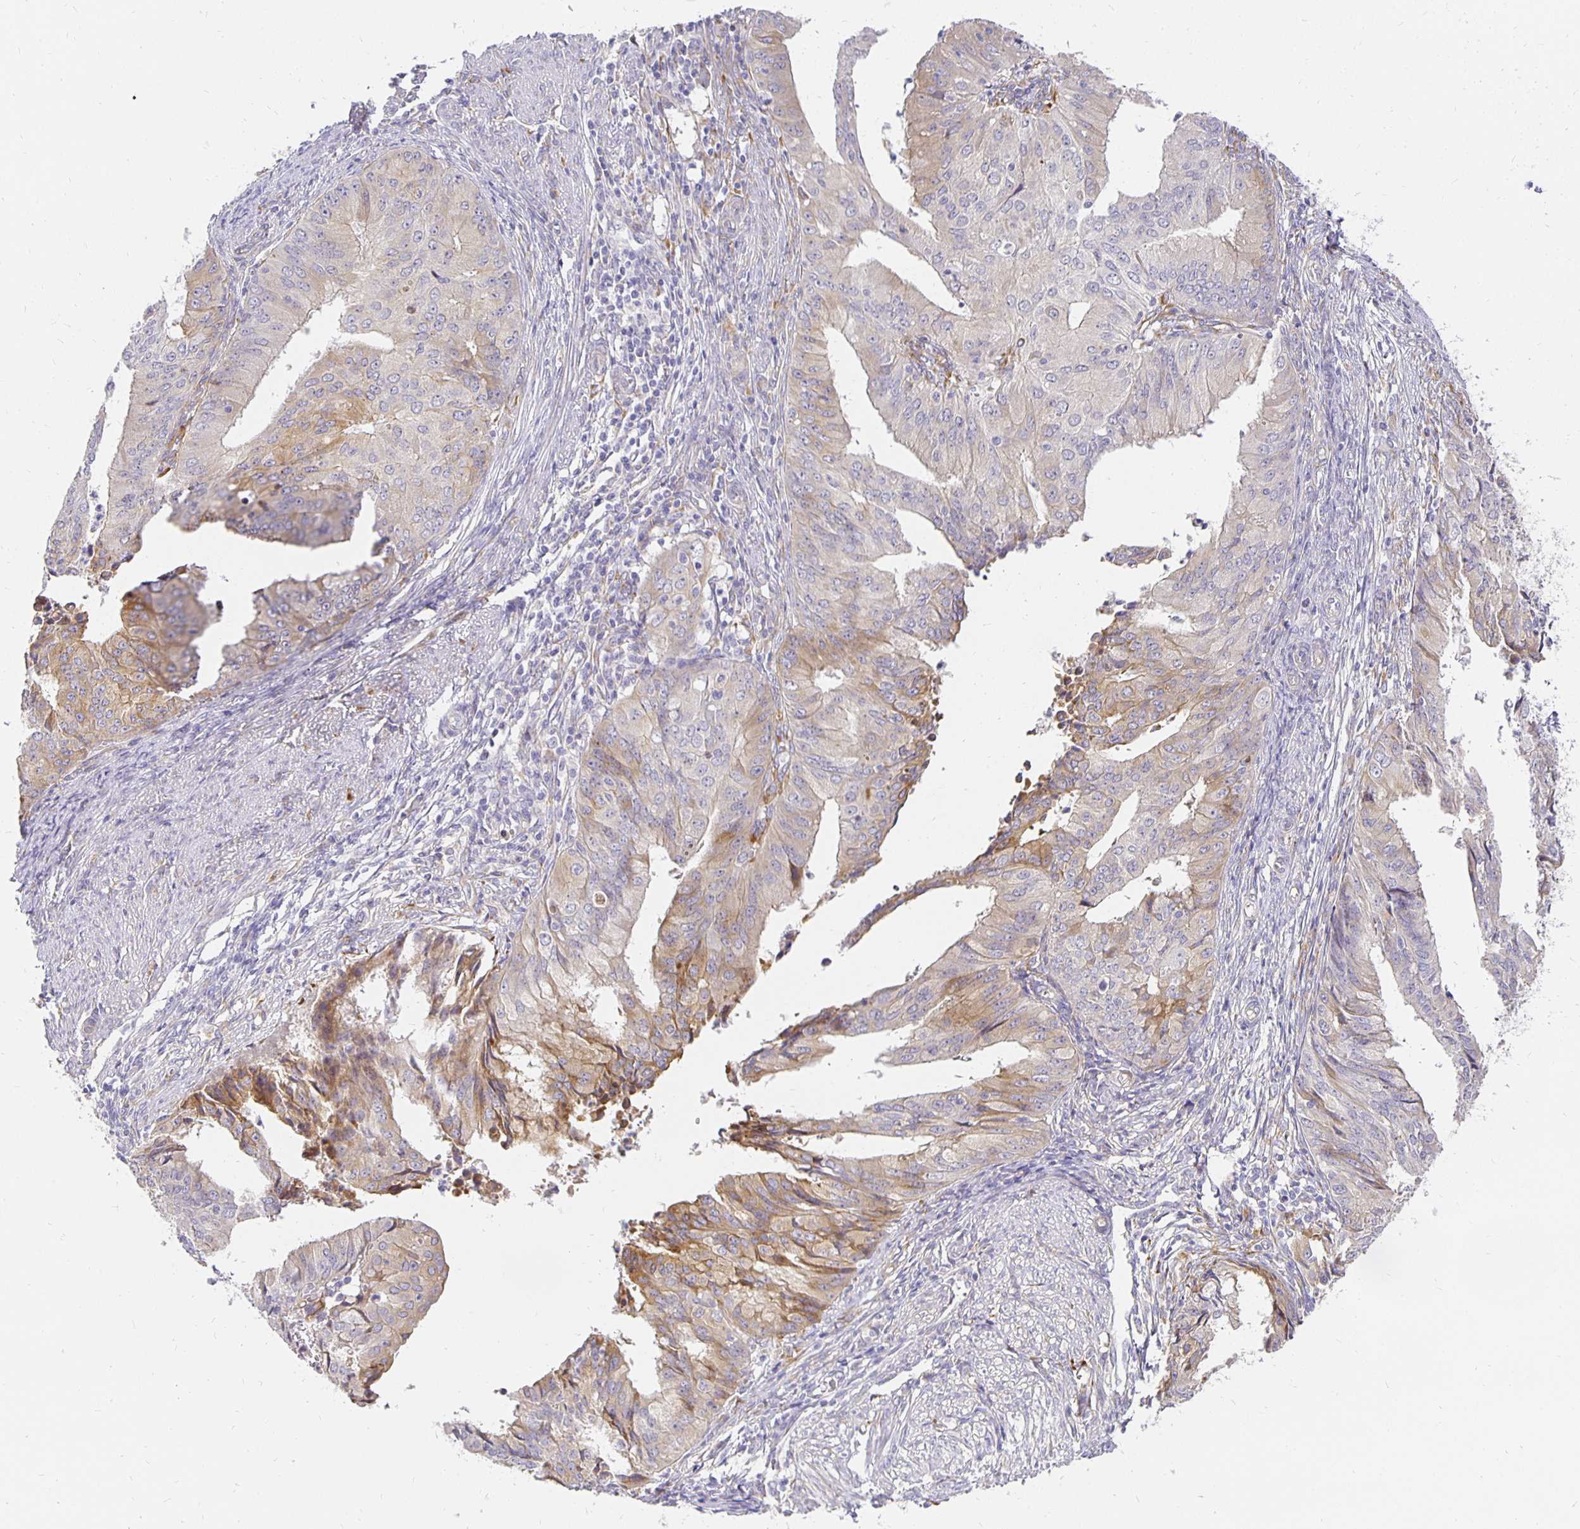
{"staining": {"intensity": "weak", "quantity": "25%-75%", "location": "cytoplasmic/membranous"}, "tissue": "endometrial cancer", "cell_type": "Tumor cells", "image_type": "cancer", "snomed": [{"axis": "morphology", "description": "Adenocarcinoma, NOS"}, {"axis": "topography", "description": "Endometrium"}], "caption": "Immunohistochemistry (IHC) staining of endometrial cancer, which reveals low levels of weak cytoplasmic/membranous expression in about 25%-75% of tumor cells indicating weak cytoplasmic/membranous protein staining. The staining was performed using DAB (3,3'-diaminobenzidine) (brown) for protein detection and nuclei were counterstained in hematoxylin (blue).", "gene": "PLOD1", "patient": {"sex": "female", "age": 50}}